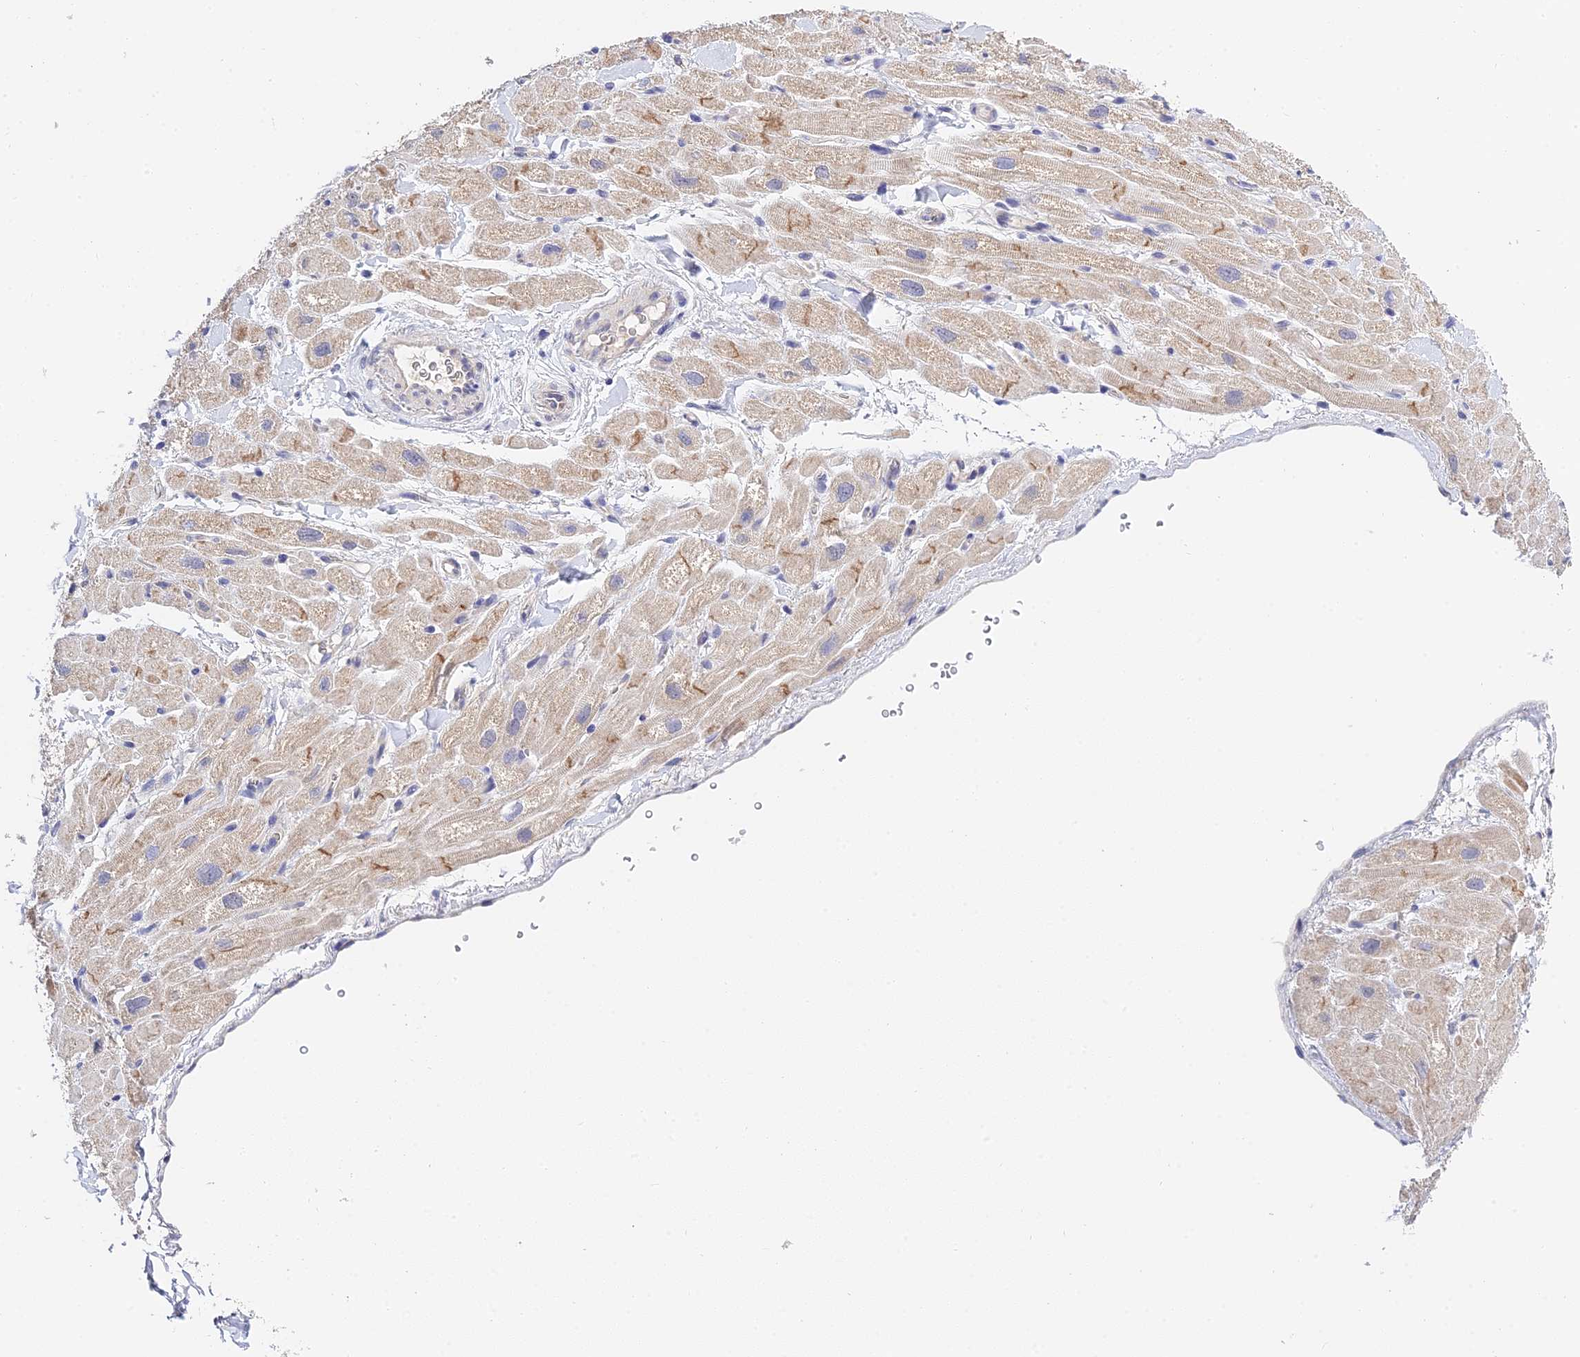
{"staining": {"intensity": "moderate", "quantity": ">75%", "location": "cytoplasmic/membranous"}, "tissue": "heart muscle", "cell_type": "Cardiomyocytes", "image_type": "normal", "snomed": [{"axis": "morphology", "description": "Normal tissue, NOS"}, {"axis": "topography", "description": "Heart"}], "caption": "The image demonstrates a brown stain indicating the presence of a protein in the cytoplasmic/membranous of cardiomyocytes in heart muscle.", "gene": "HOXB1", "patient": {"sex": "male", "age": 65}}